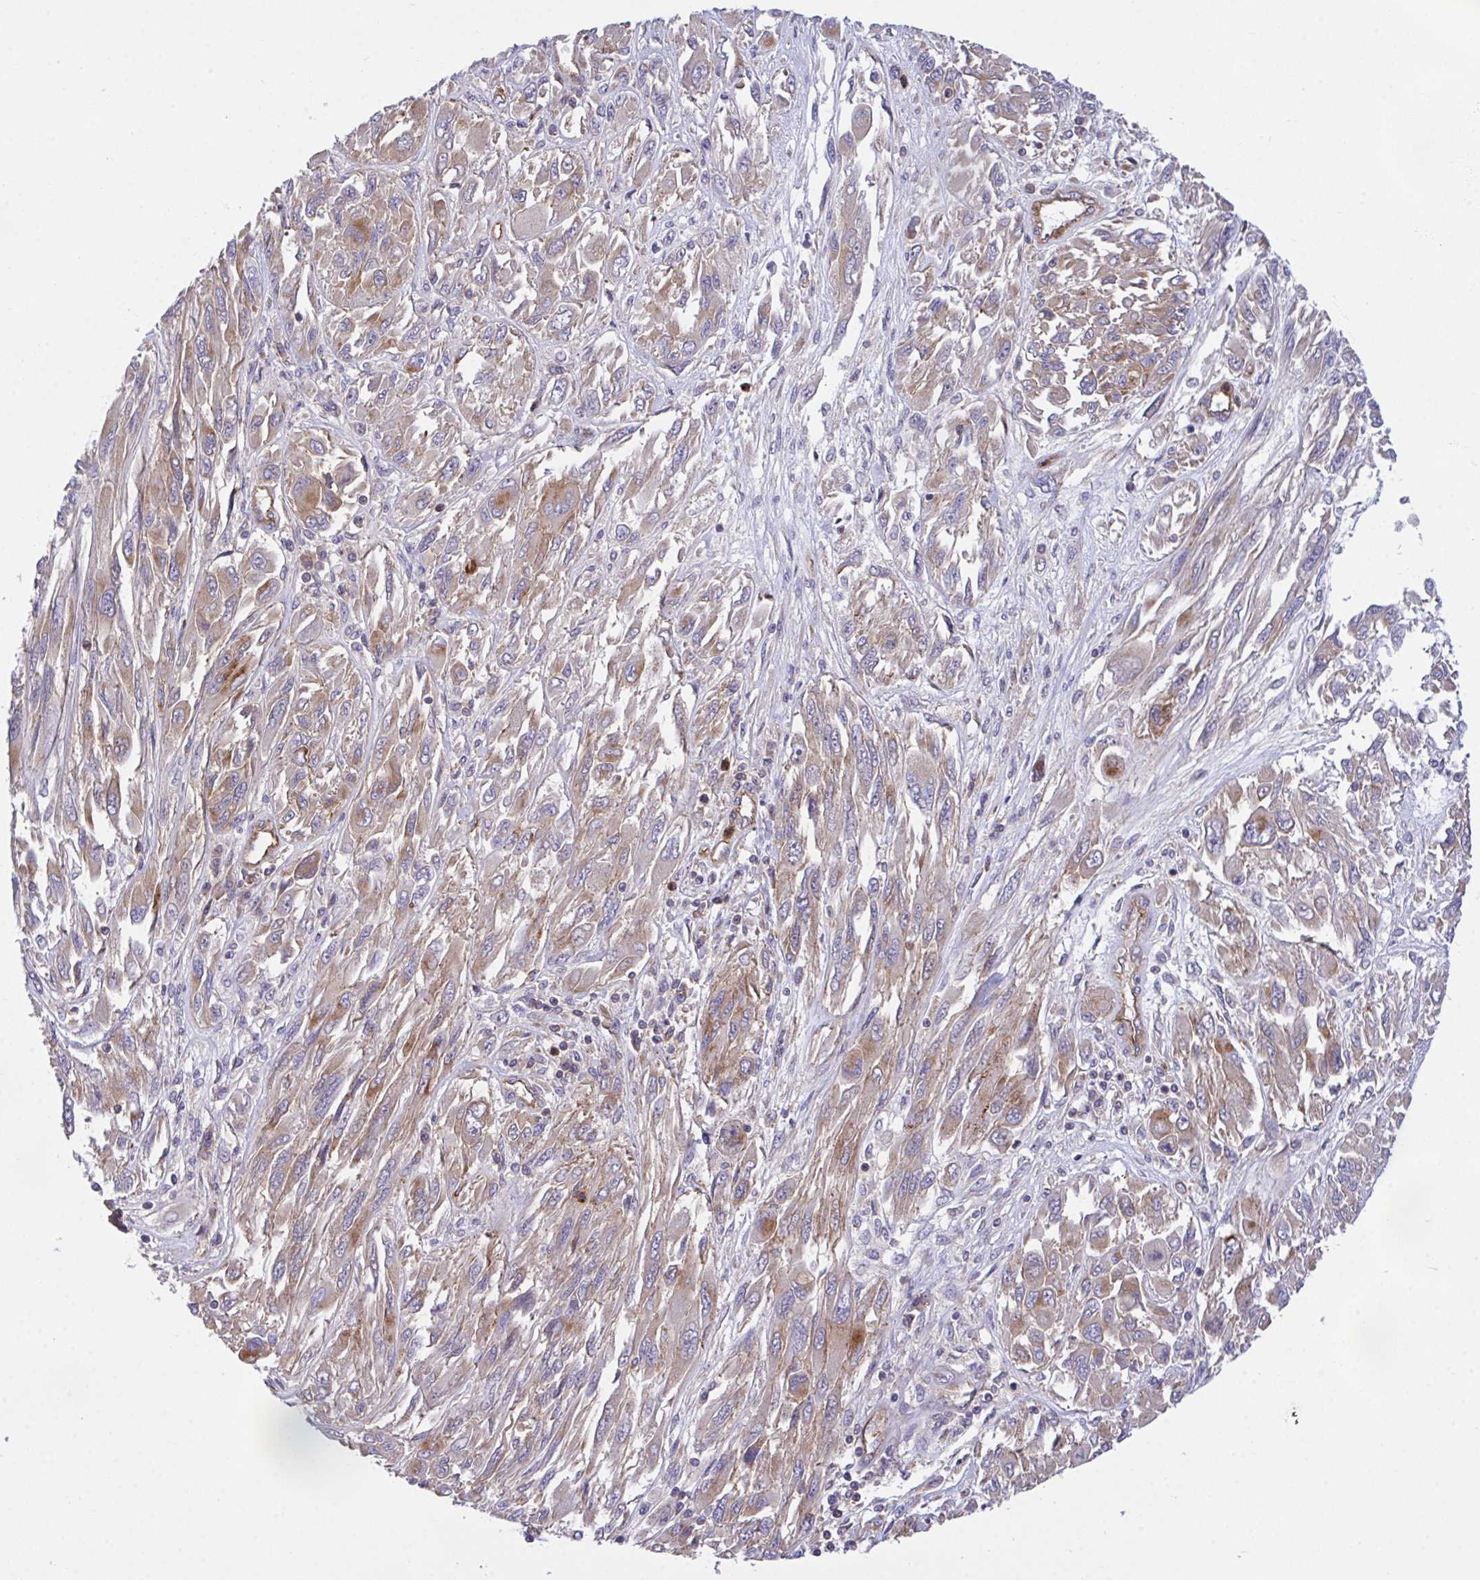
{"staining": {"intensity": "moderate", "quantity": "<25%", "location": "cytoplasmic/membranous"}, "tissue": "melanoma", "cell_type": "Tumor cells", "image_type": "cancer", "snomed": [{"axis": "morphology", "description": "Malignant melanoma, NOS"}, {"axis": "topography", "description": "Skin"}], "caption": "Immunohistochemistry micrograph of melanoma stained for a protein (brown), which shows low levels of moderate cytoplasmic/membranous positivity in about <25% of tumor cells.", "gene": "C4orf36", "patient": {"sex": "female", "age": 91}}